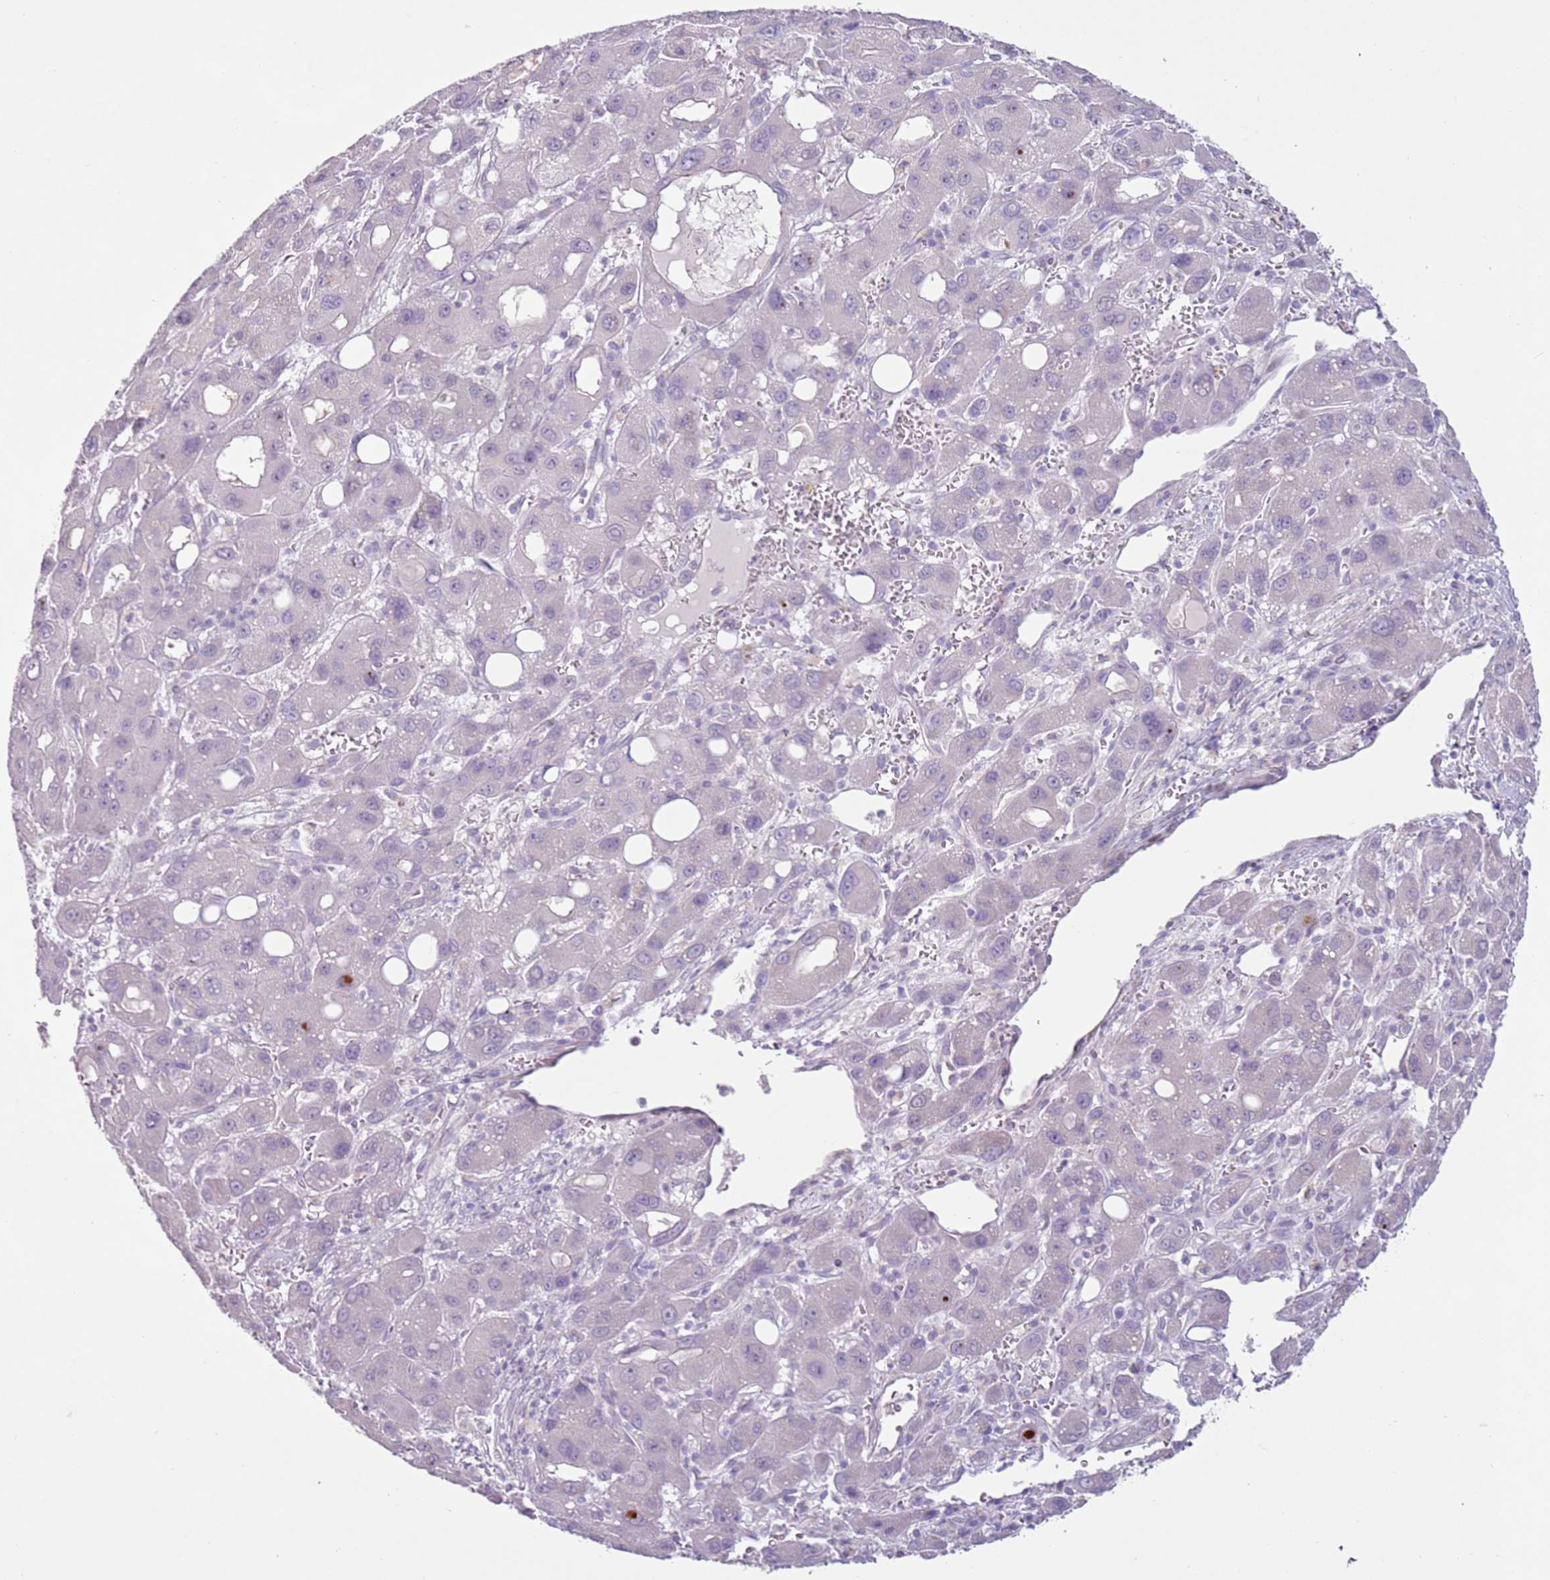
{"staining": {"intensity": "negative", "quantity": "none", "location": "none"}, "tissue": "liver cancer", "cell_type": "Tumor cells", "image_type": "cancer", "snomed": [{"axis": "morphology", "description": "Carcinoma, Hepatocellular, NOS"}, {"axis": "topography", "description": "Liver"}], "caption": "DAB immunohistochemical staining of human liver hepatocellular carcinoma shows no significant expression in tumor cells.", "gene": "ZNF239", "patient": {"sex": "male", "age": 55}}